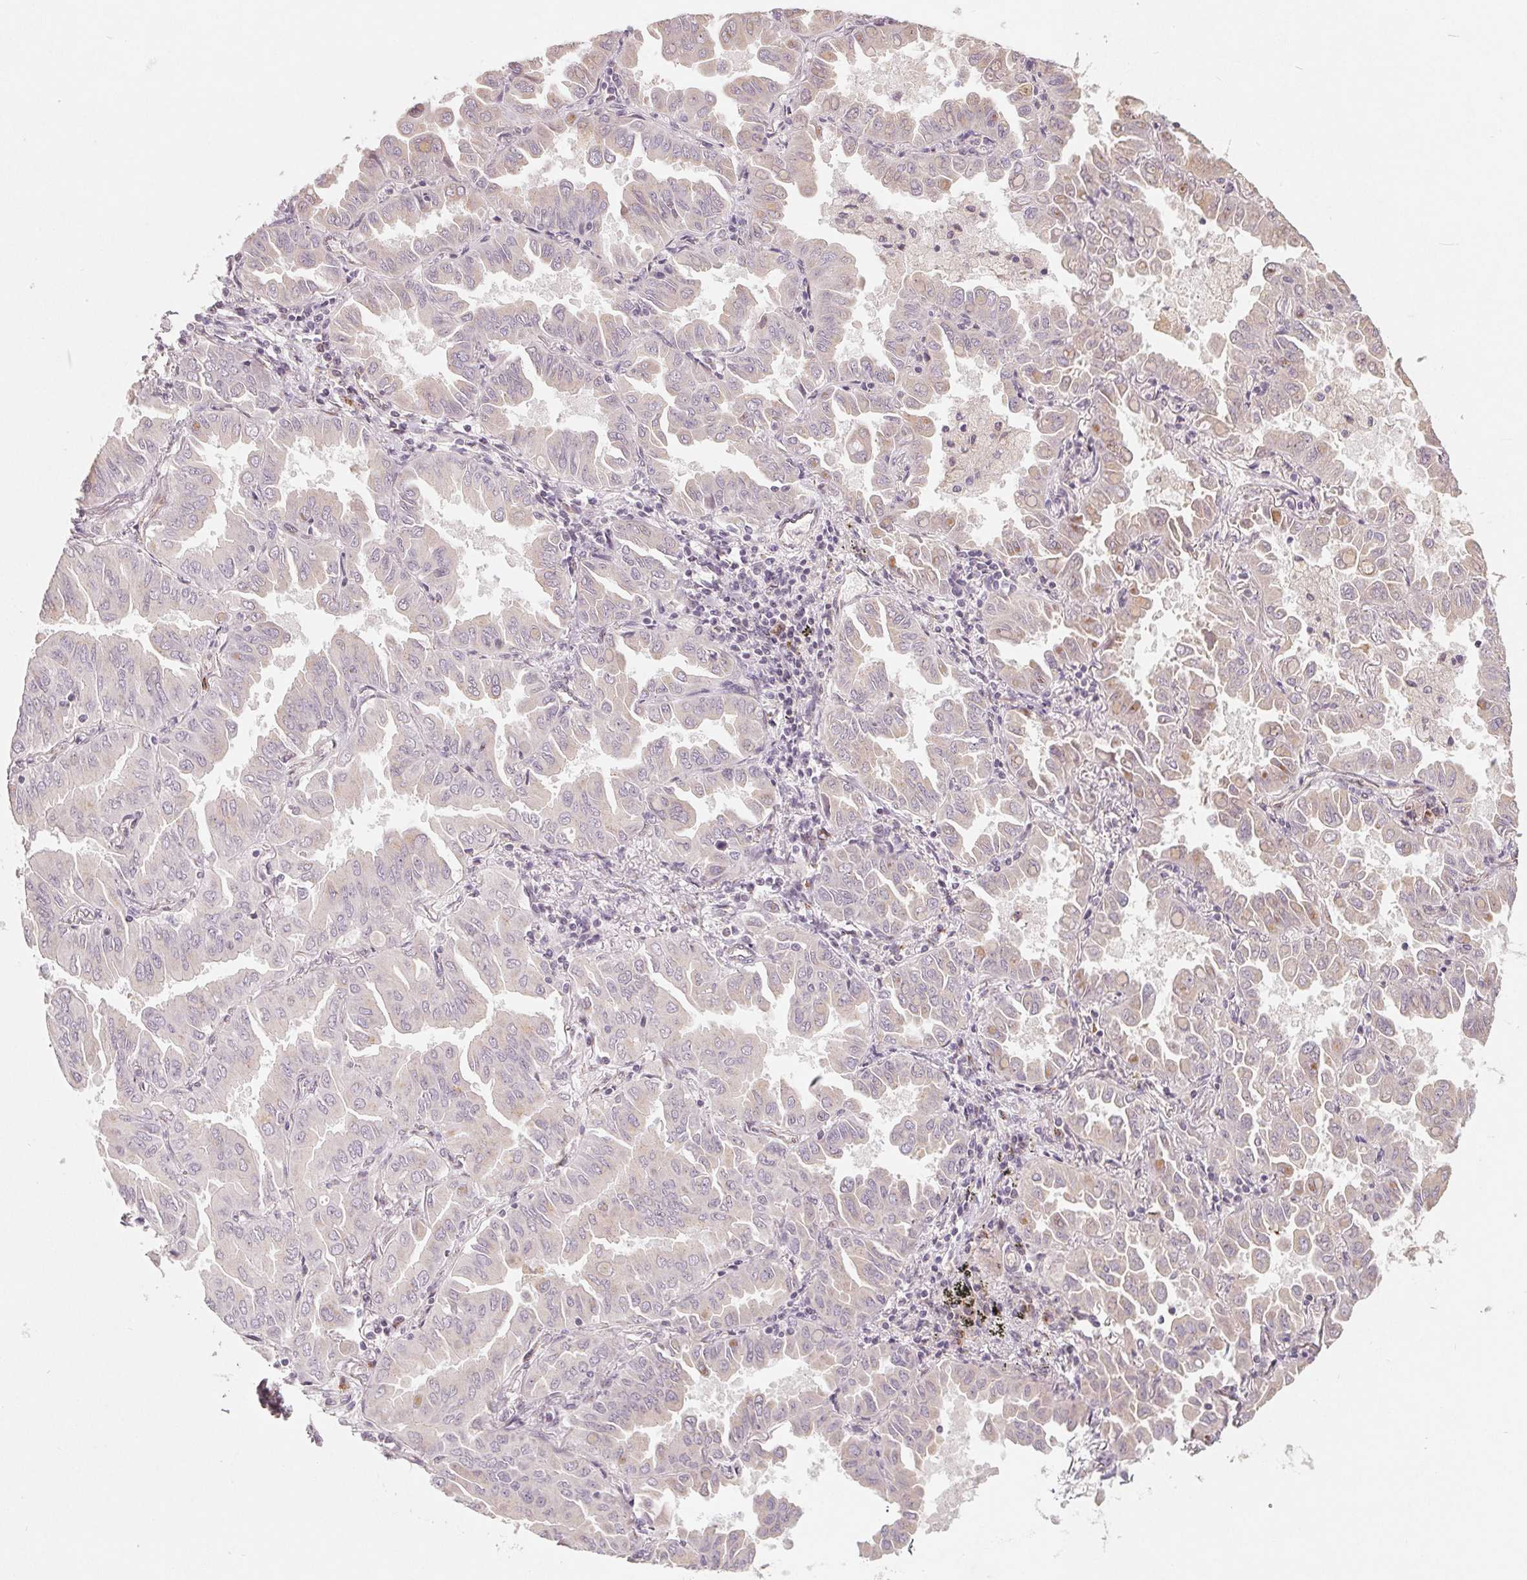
{"staining": {"intensity": "weak", "quantity": "<25%", "location": "cytoplasmic/membranous"}, "tissue": "lung cancer", "cell_type": "Tumor cells", "image_type": "cancer", "snomed": [{"axis": "morphology", "description": "Adenocarcinoma, NOS"}, {"axis": "topography", "description": "Lung"}], "caption": "IHC image of human lung cancer stained for a protein (brown), which displays no staining in tumor cells.", "gene": "TMSB15B", "patient": {"sex": "male", "age": 64}}